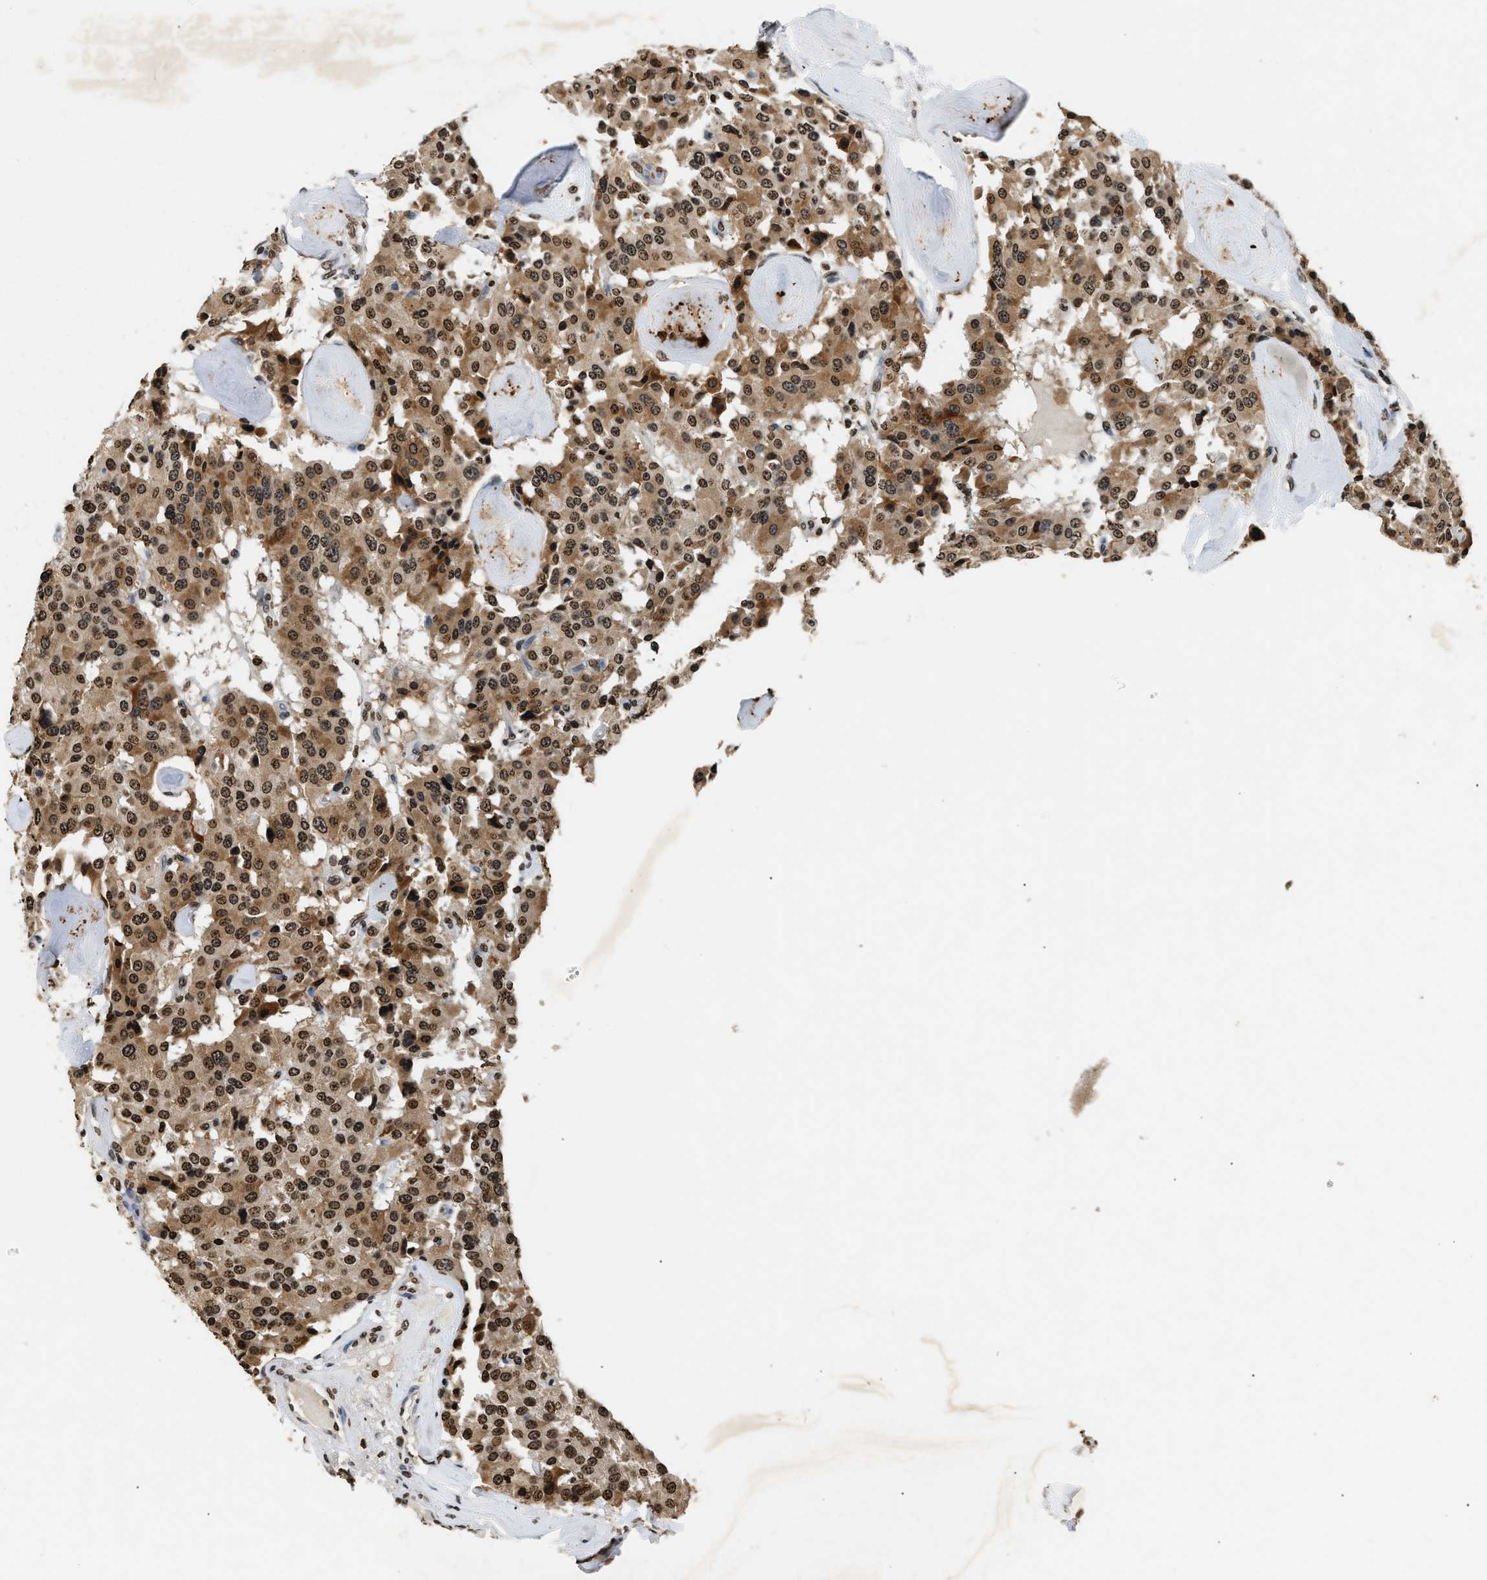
{"staining": {"intensity": "moderate", "quantity": ">75%", "location": "cytoplasmic/membranous,nuclear"}, "tissue": "carcinoid", "cell_type": "Tumor cells", "image_type": "cancer", "snomed": [{"axis": "morphology", "description": "Carcinoid, malignant, NOS"}, {"axis": "topography", "description": "Lung"}], "caption": "A histopathology image of human carcinoid stained for a protein exhibits moderate cytoplasmic/membranous and nuclear brown staining in tumor cells. The staining was performed using DAB (3,3'-diaminobenzidine) to visualize the protein expression in brown, while the nuclei were stained in blue with hematoxylin (Magnification: 20x).", "gene": "DNASE1L3", "patient": {"sex": "male", "age": 30}}